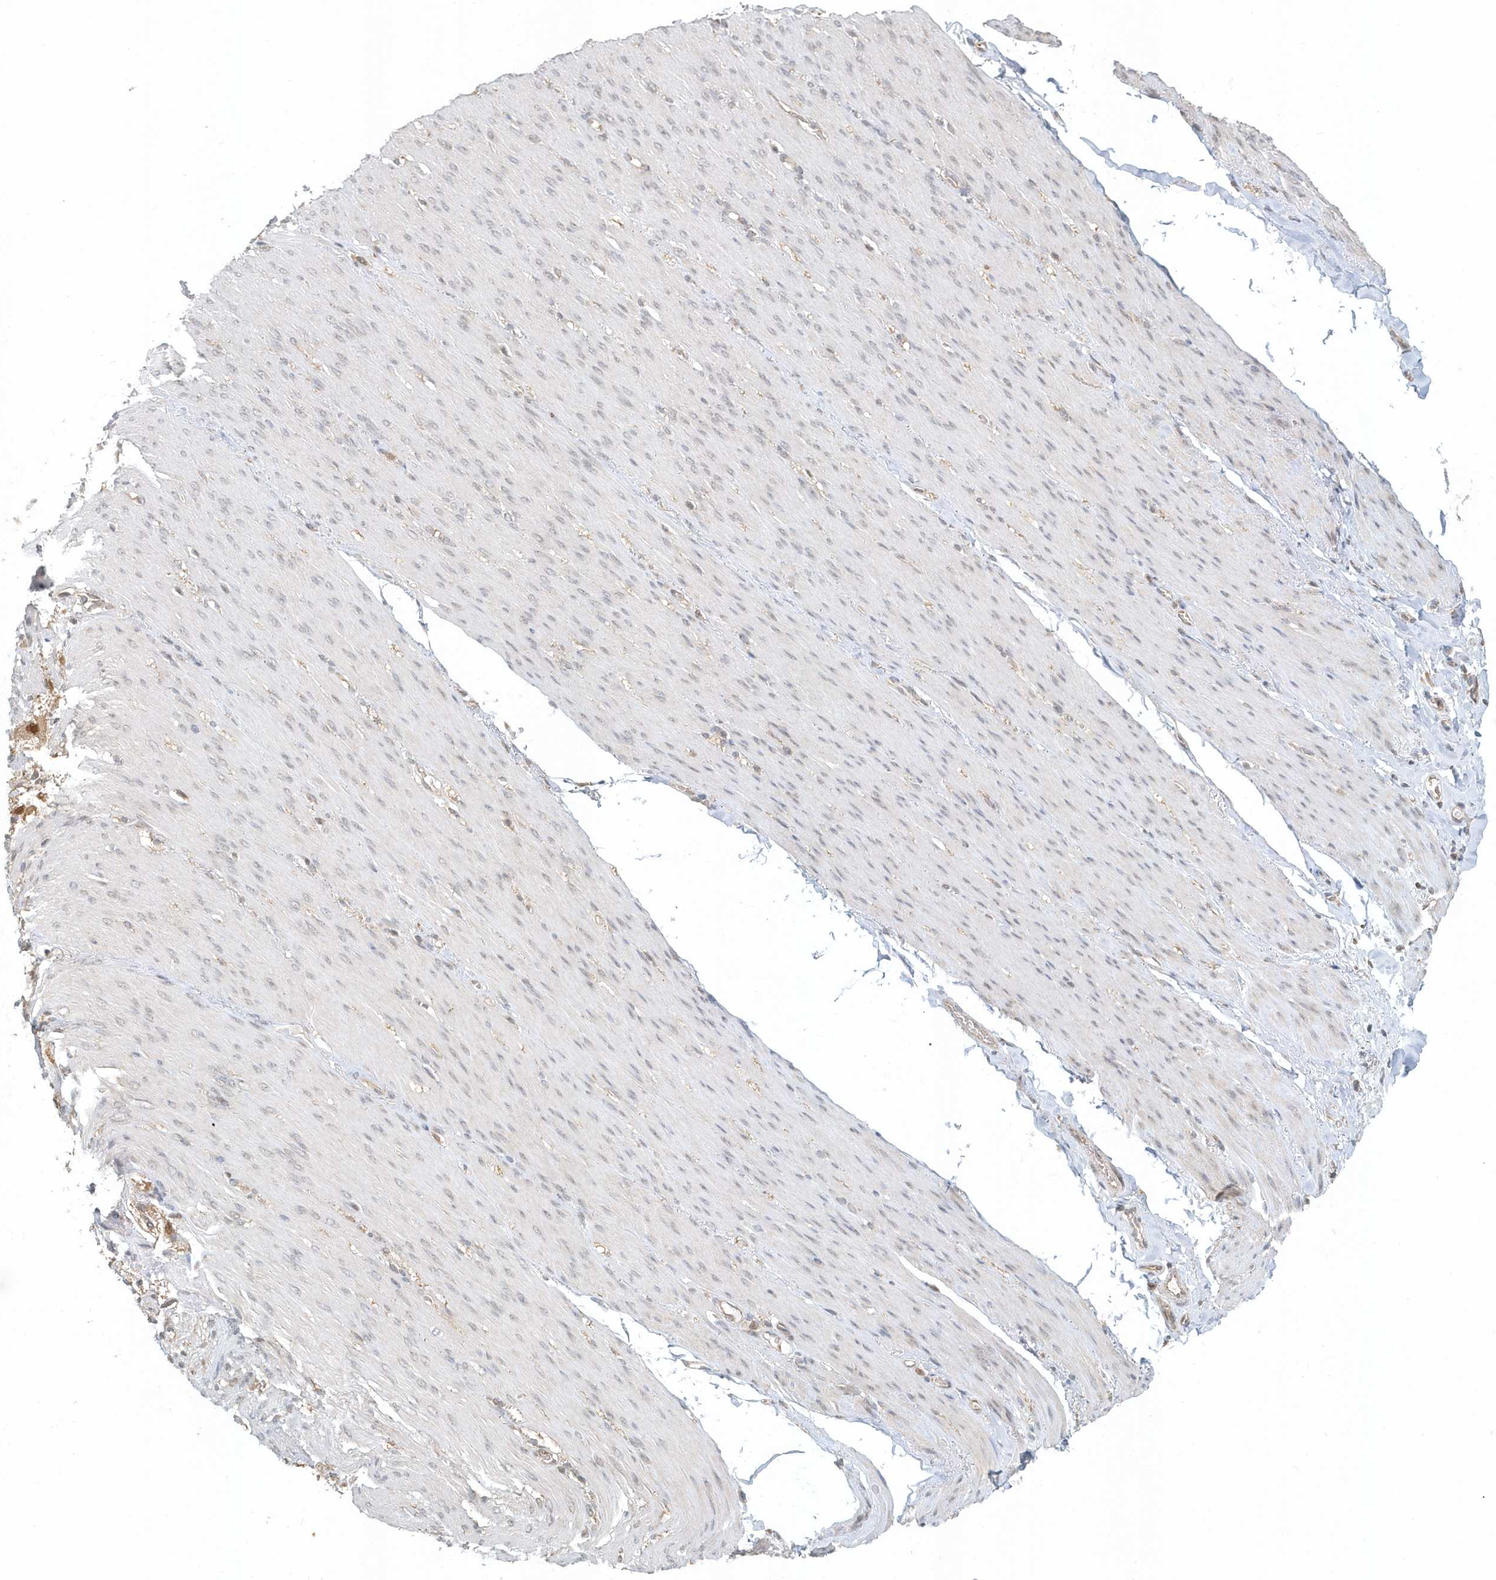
{"staining": {"intensity": "moderate", "quantity": ">75%", "location": "nuclear"}, "tissue": "adipose tissue", "cell_type": "Adipocytes", "image_type": "normal", "snomed": [{"axis": "morphology", "description": "Normal tissue, NOS"}, {"axis": "topography", "description": "Colon"}, {"axis": "topography", "description": "Peripheral nerve tissue"}], "caption": "Adipocytes show medium levels of moderate nuclear staining in about >75% of cells in unremarkable human adipose tissue.", "gene": "PSMD6", "patient": {"sex": "female", "age": 61}}